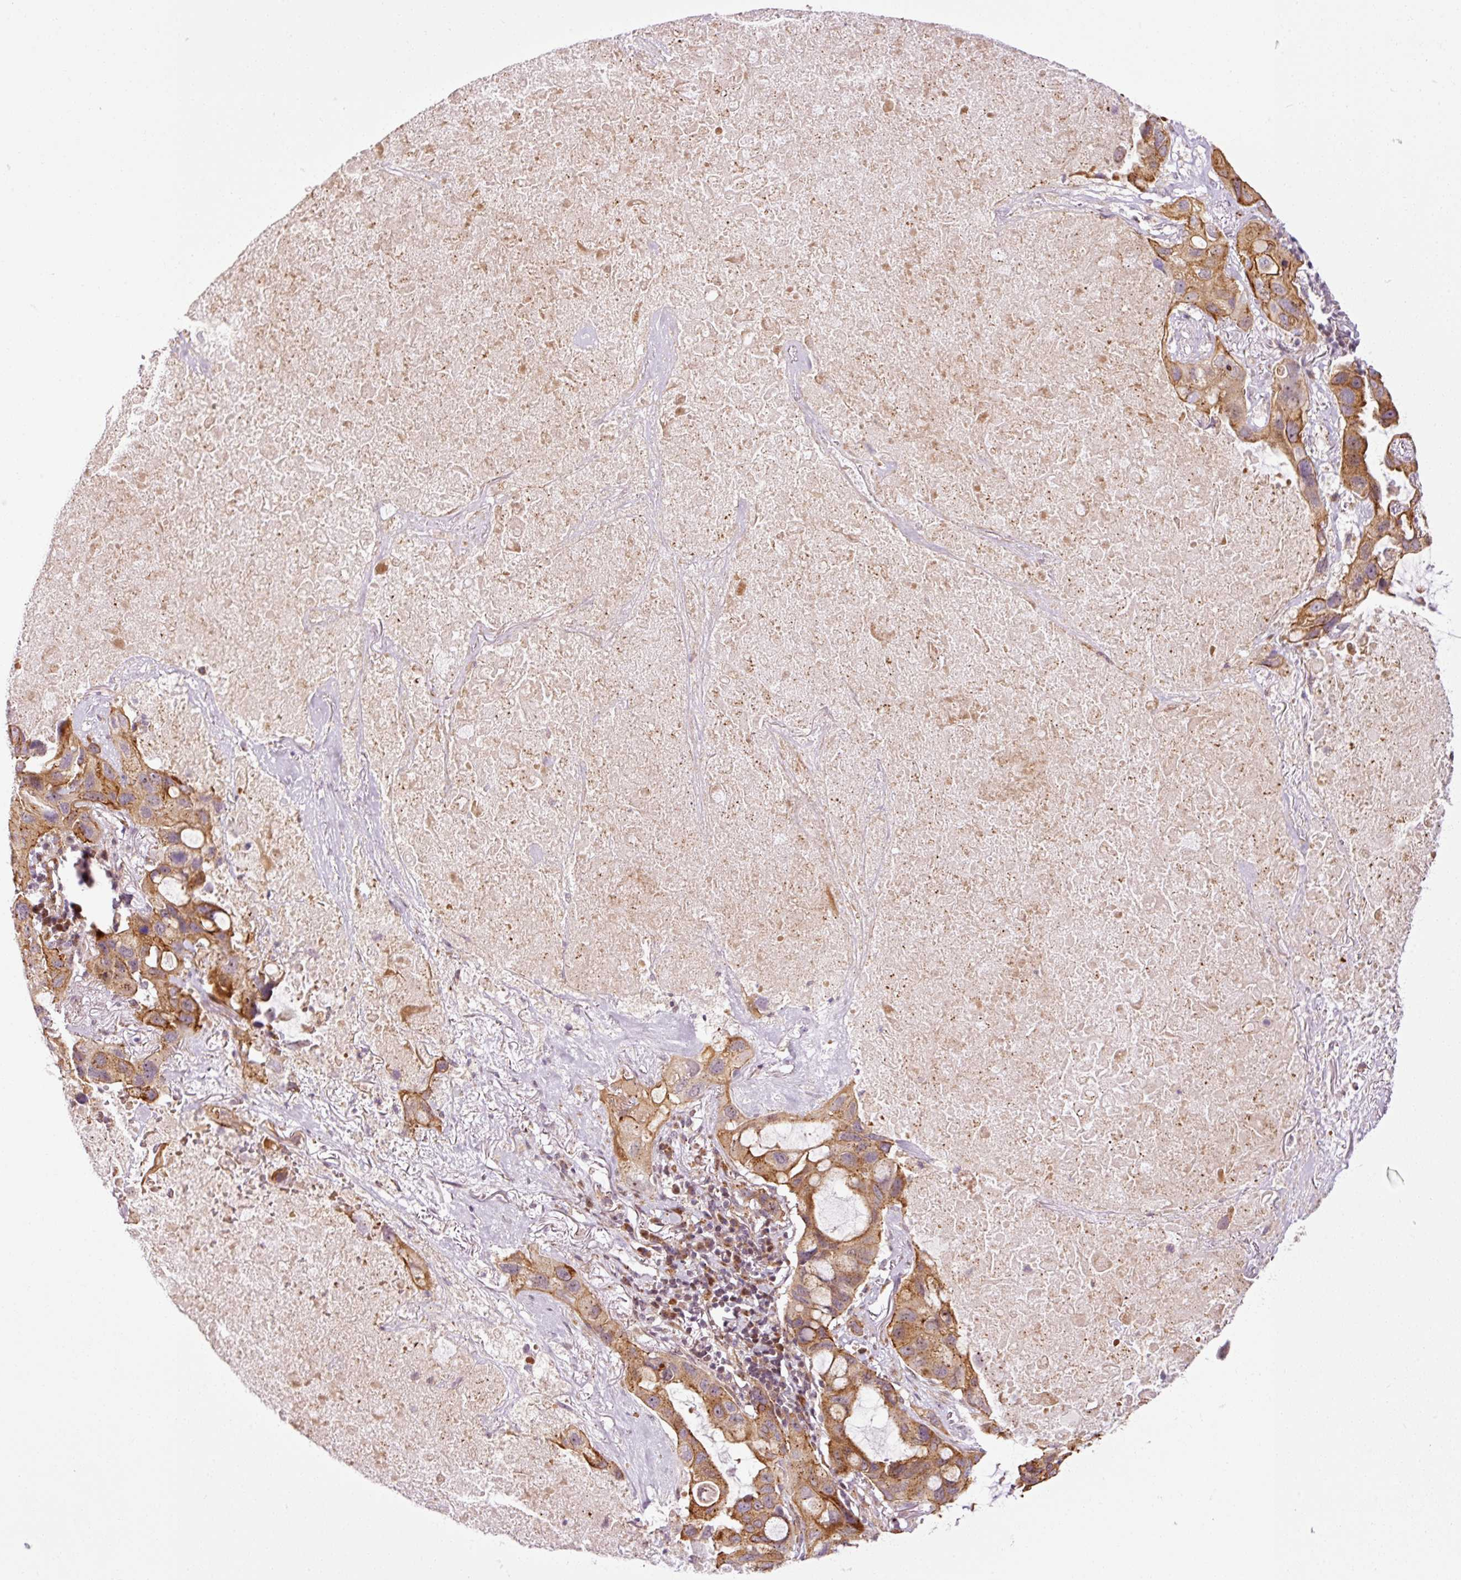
{"staining": {"intensity": "moderate", "quantity": ">75%", "location": "cytoplasmic/membranous"}, "tissue": "lung cancer", "cell_type": "Tumor cells", "image_type": "cancer", "snomed": [{"axis": "morphology", "description": "Squamous cell carcinoma, NOS"}, {"axis": "topography", "description": "Lung"}], "caption": "Protein expression analysis of human lung cancer (squamous cell carcinoma) reveals moderate cytoplasmic/membranous staining in about >75% of tumor cells.", "gene": "ANKRD20A1", "patient": {"sex": "female", "age": 73}}